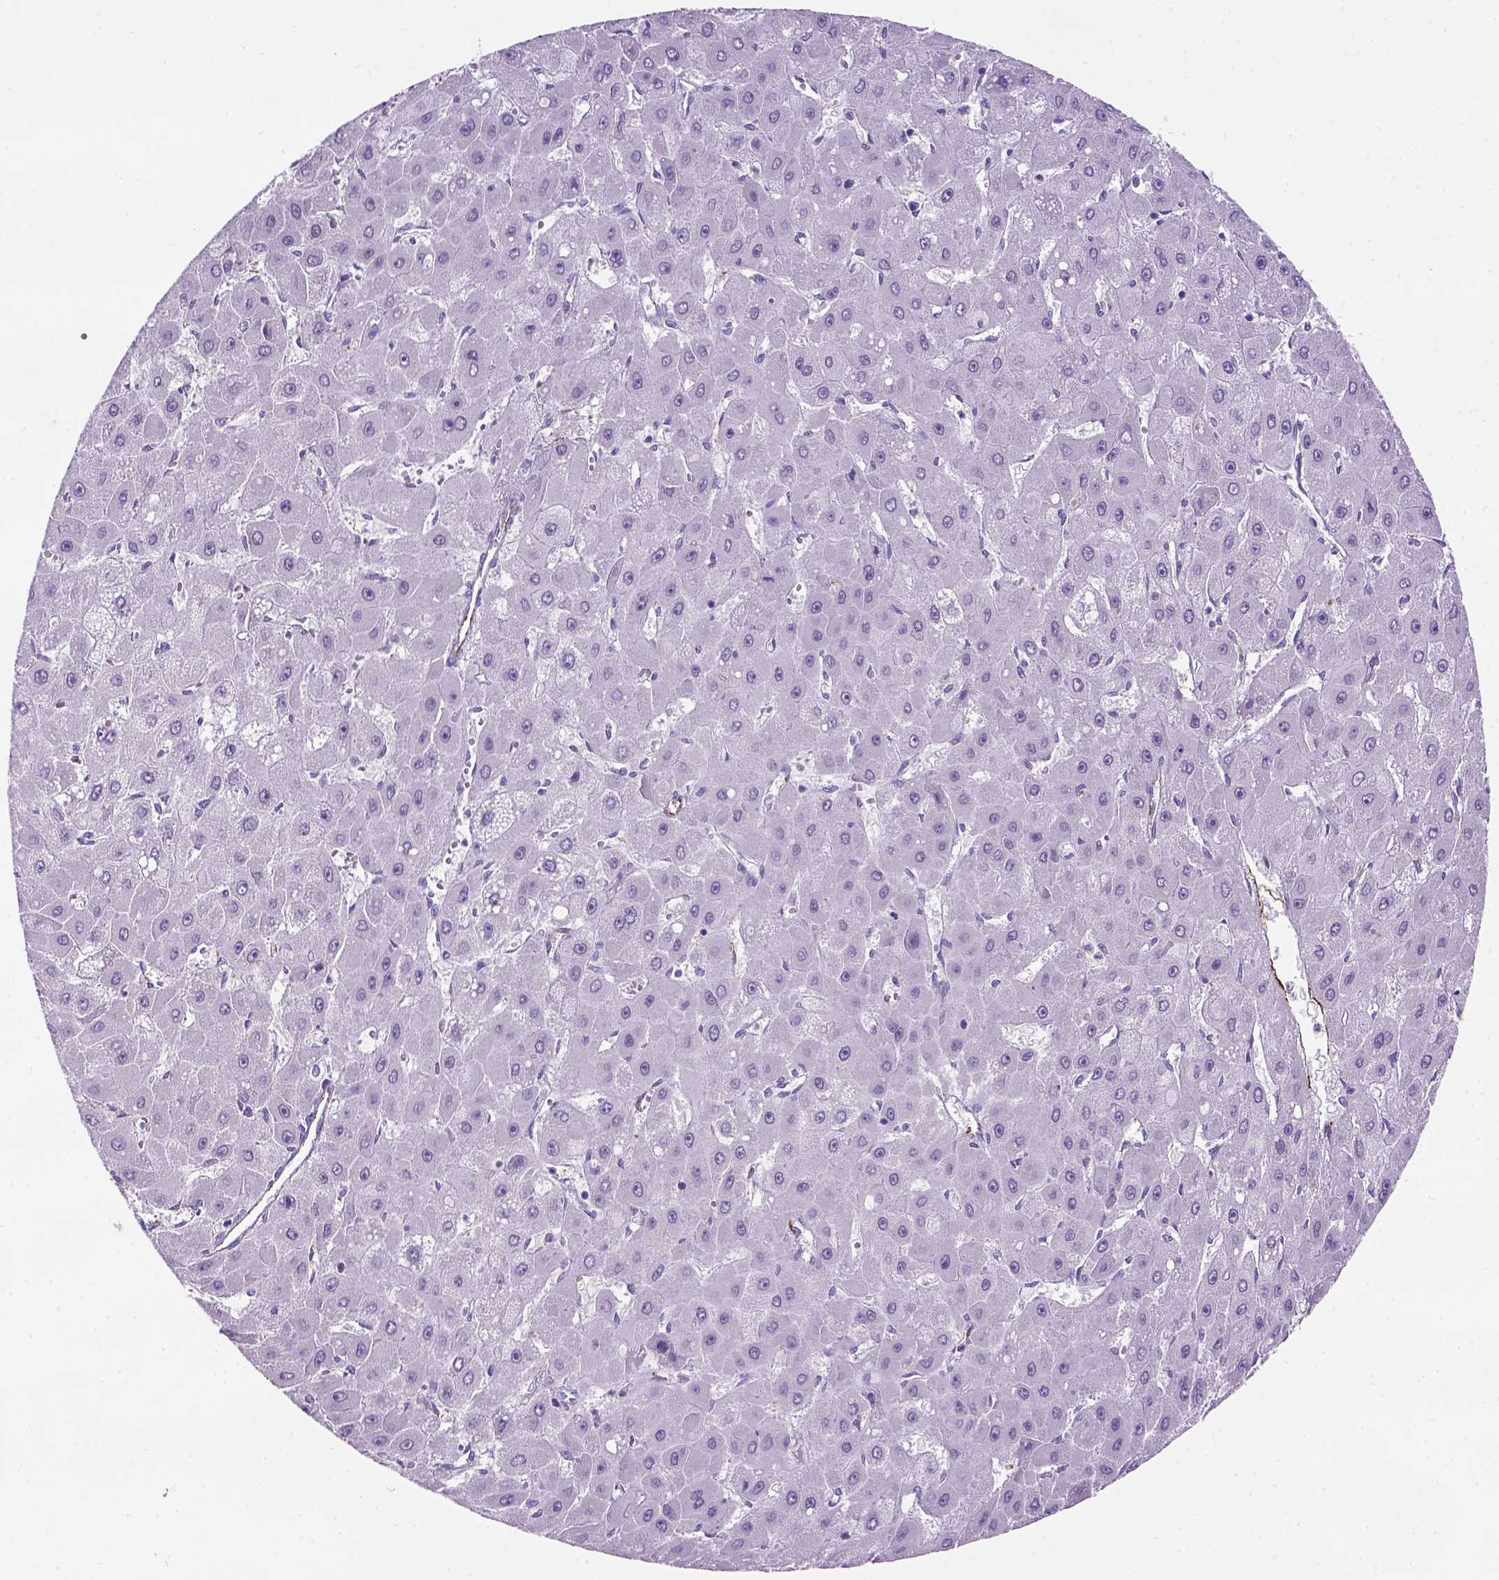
{"staining": {"intensity": "negative", "quantity": "none", "location": "none"}, "tissue": "liver cancer", "cell_type": "Tumor cells", "image_type": "cancer", "snomed": [{"axis": "morphology", "description": "Carcinoma, Hepatocellular, NOS"}, {"axis": "topography", "description": "Liver"}], "caption": "An immunohistochemistry (IHC) histopathology image of hepatocellular carcinoma (liver) is shown. There is no staining in tumor cells of hepatocellular carcinoma (liver). Nuclei are stained in blue.", "gene": "VWF", "patient": {"sex": "female", "age": 25}}